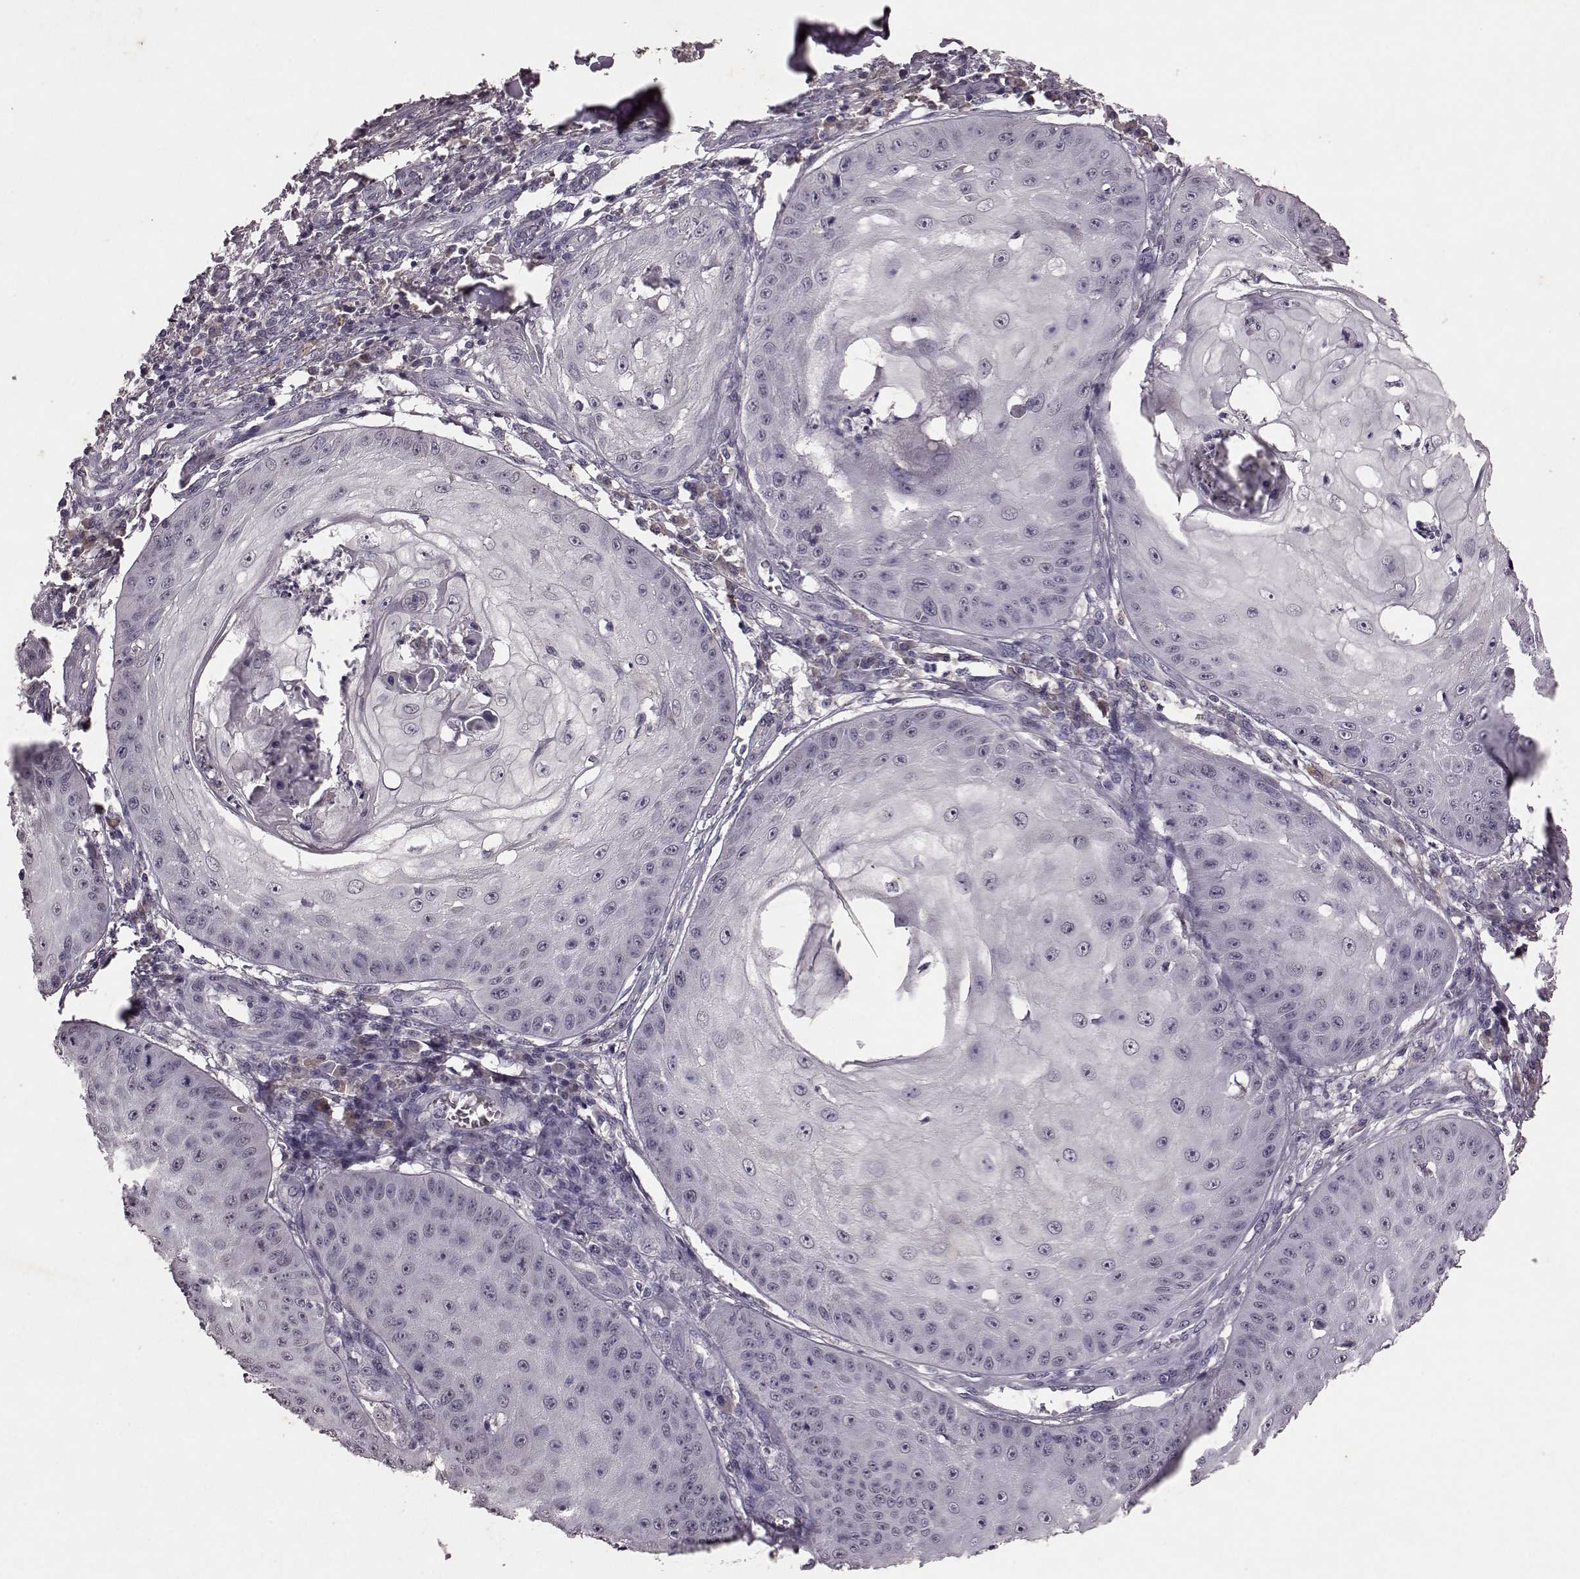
{"staining": {"intensity": "negative", "quantity": "none", "location": "none"}, "tissue": "skin cancer", "cell_type": "Tumor cells", "image_type": "cancer", "snomed": [{"axis": "morphology", "description": "Squamous cell carcinoma, NOS"}, {"axis": "topography", "description": "Skin"}], "caption": "DAB (3,3'-diaminobenzidine) immunohistochemical staining of human skin squamous cell carcinoma reveals no significant positivity in tumor cells. Brightfield microscopy of immunohistochemistry (IHC) stained with DAB (3,3'-diaminobenzidine) (brown) and hematoxylin (blue), captured at high magnification.", "gene": "FRRS1L", "patient": {"sex": "male", "age": 70}}